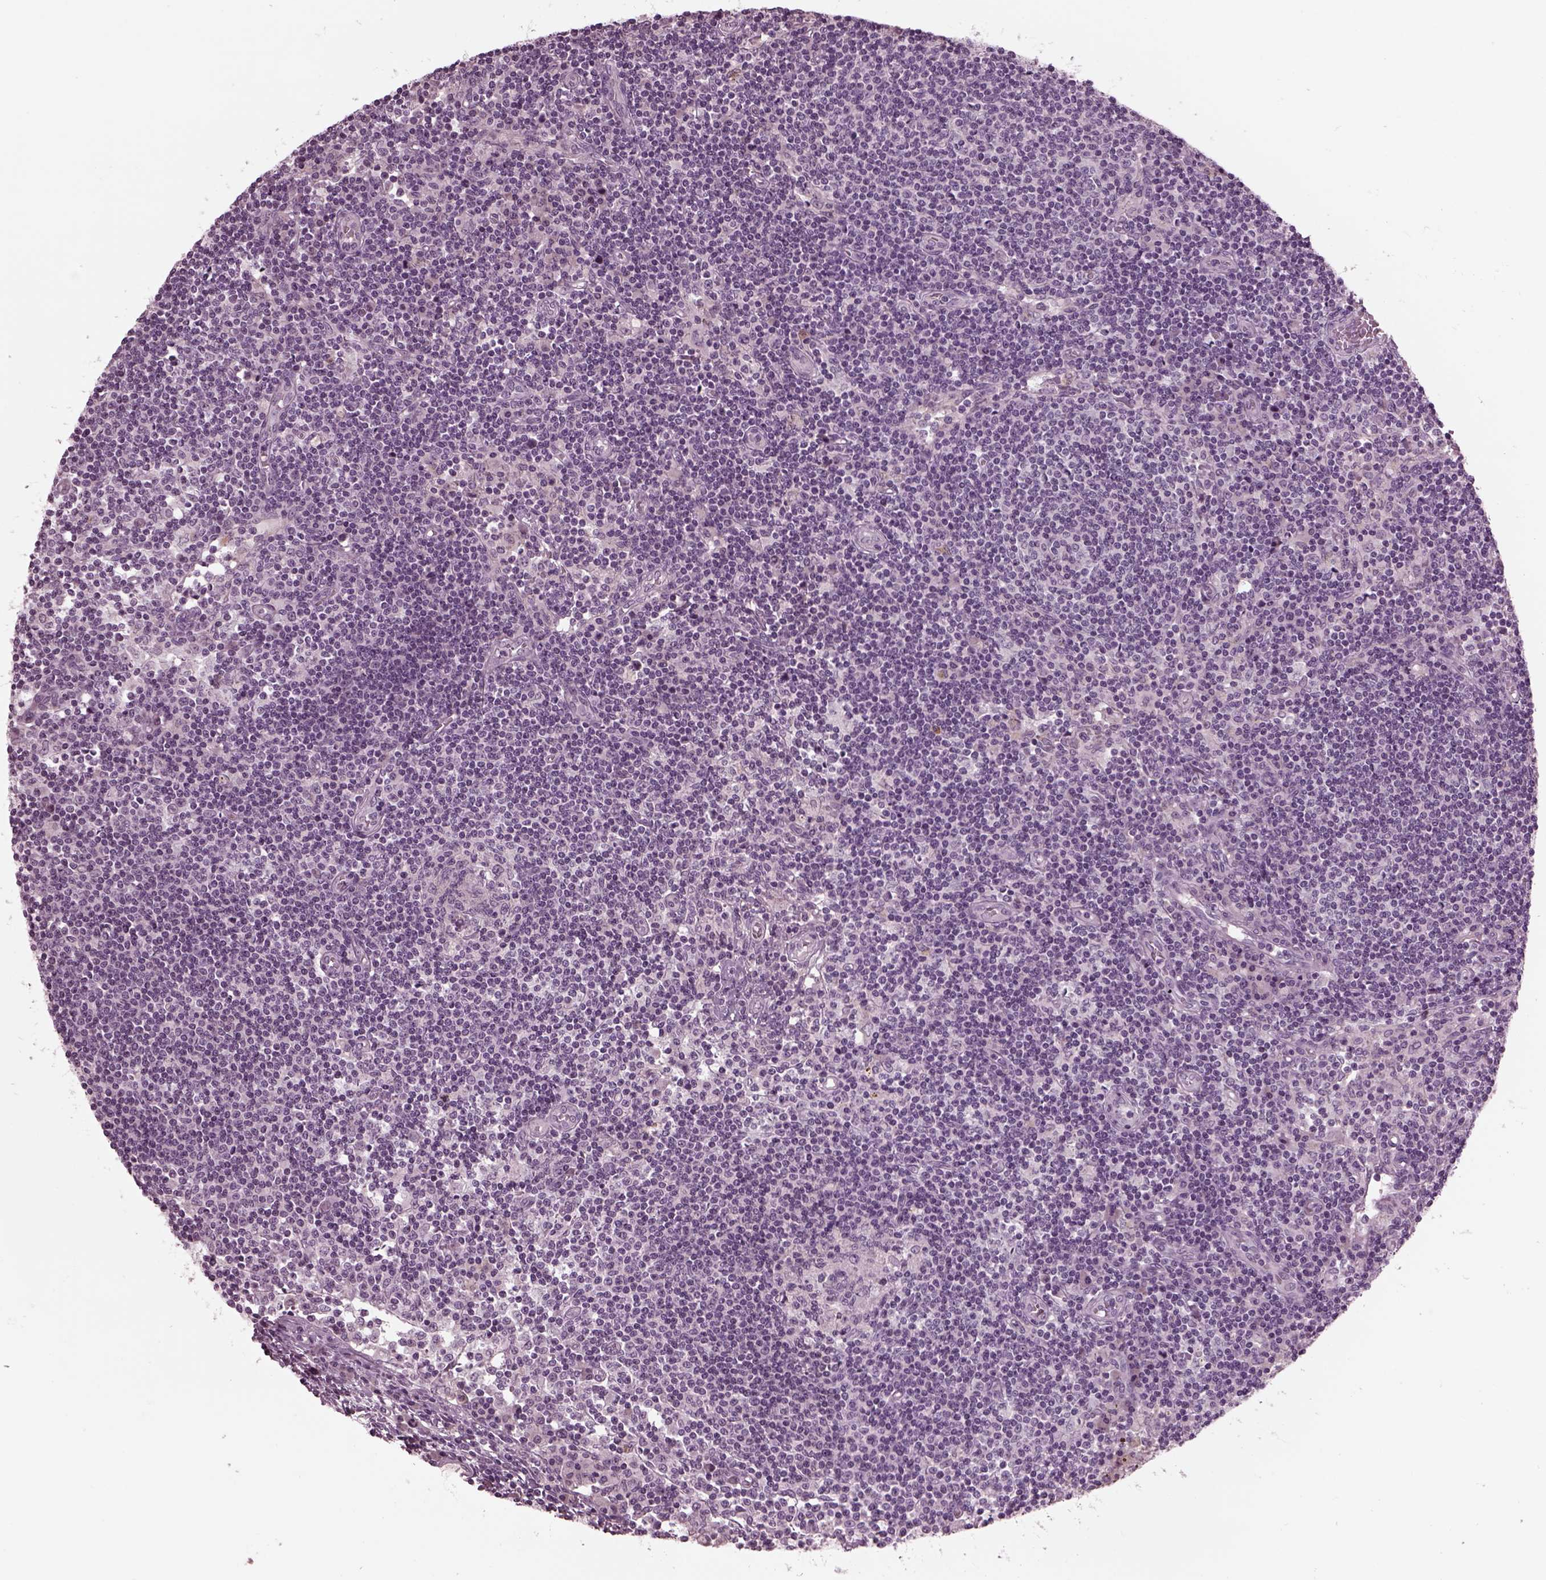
{"staining": {"intensity": "negative", "quantity": "none", "location": "none"}, "tissue": "lymph node", "cell_type": "Germinal center cells", "image_type": "normal", "snomed": [{"axis": "morphology", "description": "Normal tissue, NOS"}, {"axis": "topography", "description": "Lymph node"}], "caption": "Lymph node stained for a protein using immunohistochemistry (IHC) reveals no staining germinal center cells.", "gene": "CLCN4", "patient": {"sex": "female", "age": 72}}